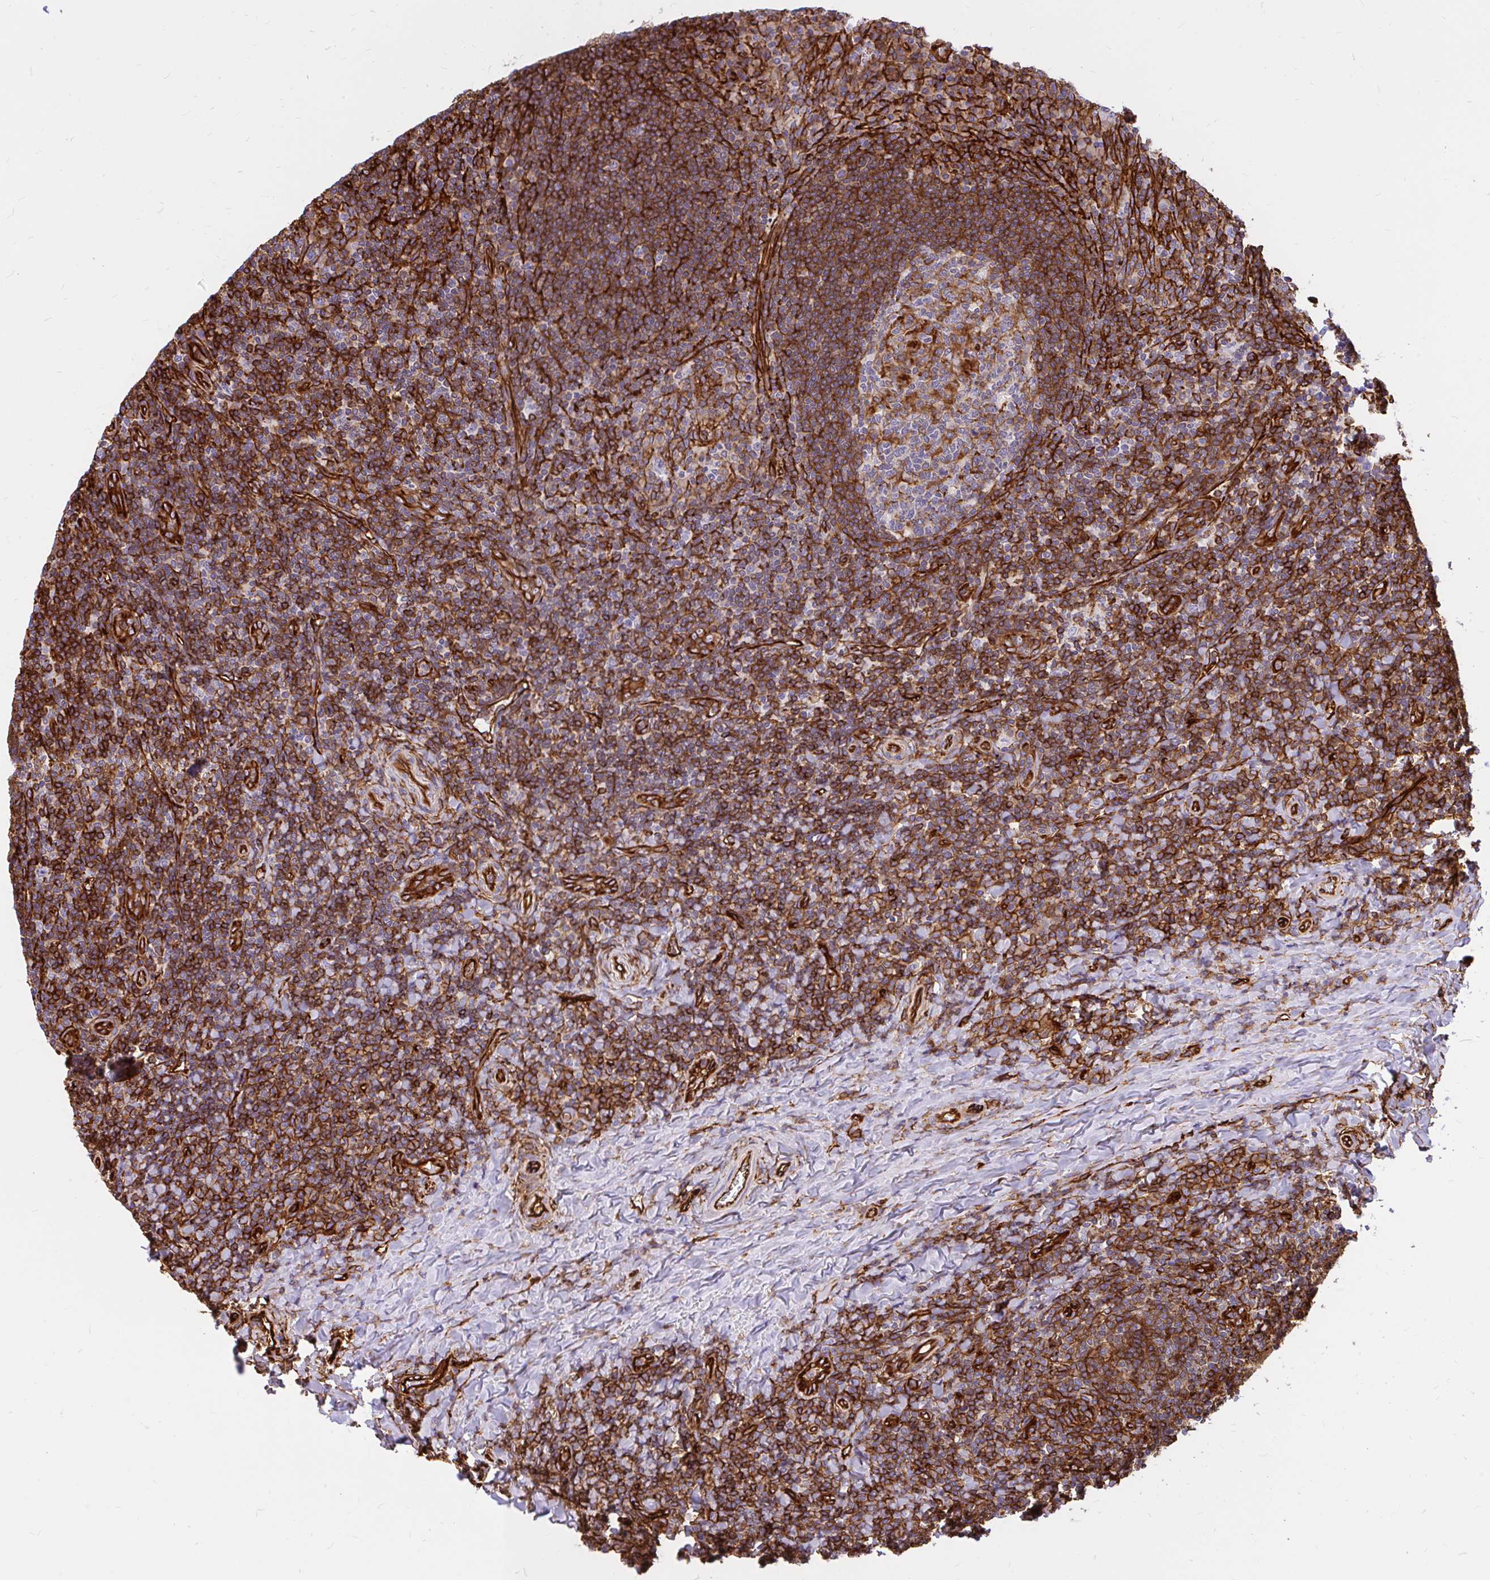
{"staining": {"intensity": "moderate", "quantity": "<25%", "location": "cytoplasmic/membranous"}, "tissue": "tonsil", "cell_type": "Germinal center cells", "image_type": "normal", "snomed": [{"axis": "morphology", "description": "Normal tissue, NOS"}, {"axis": "topography", "description": "Tonsil"}], "caption": "Normal tonsil displays moderate cytoplasmic/membranous staining in about <25% of germinal center cells Ihc stains the protein in brown and the nuclei are stained blue..", "gene": "MAP1LC3B2", "patient": {"sex": "male", "age": 17}}